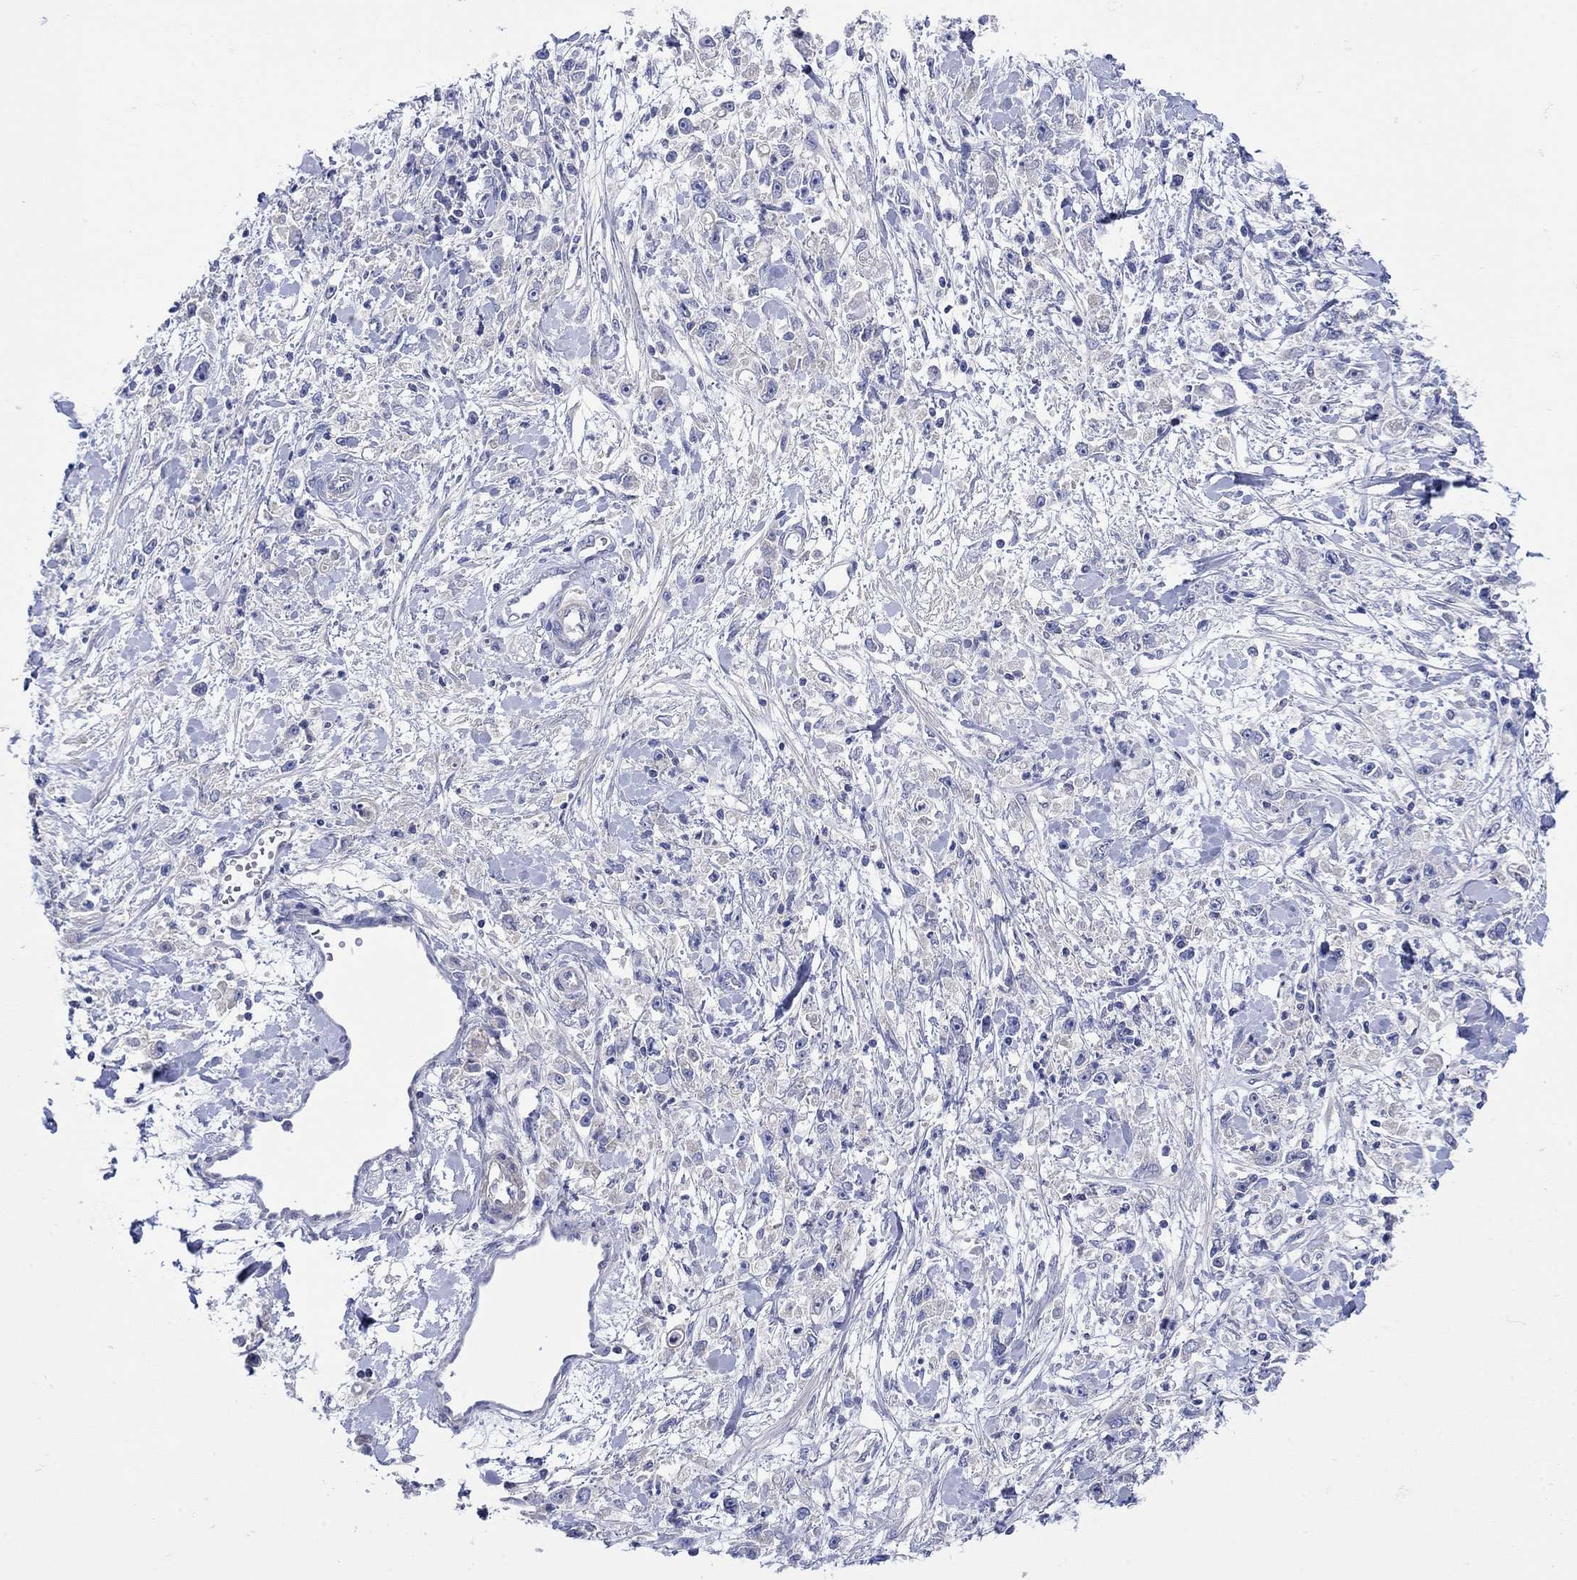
{"staining": {"intensity": "negative", "quantity": "none", "location": "none"}, "tissue": "stomach cancer", "cell_type": "Tumor cells", "image_type": "cancer", "snomed": [{"axis": "morphology", "description": "Adenocarcinoma, NOS"}, {"axis": "topography", "description": "Stomach"}], "caption": "Adenocarcinoma (stomach) was stained to show a protein in brown. There is no significant expression in tumor cells. (Stains: DAB (3,3'-diaminobenzidine) immunohistochemistry with hematoxylin counter stain, Microscopy: brightfield microscopy at high magnification).", "gene": "MSI1", "patient": {"sex": "female", "age": 59}}